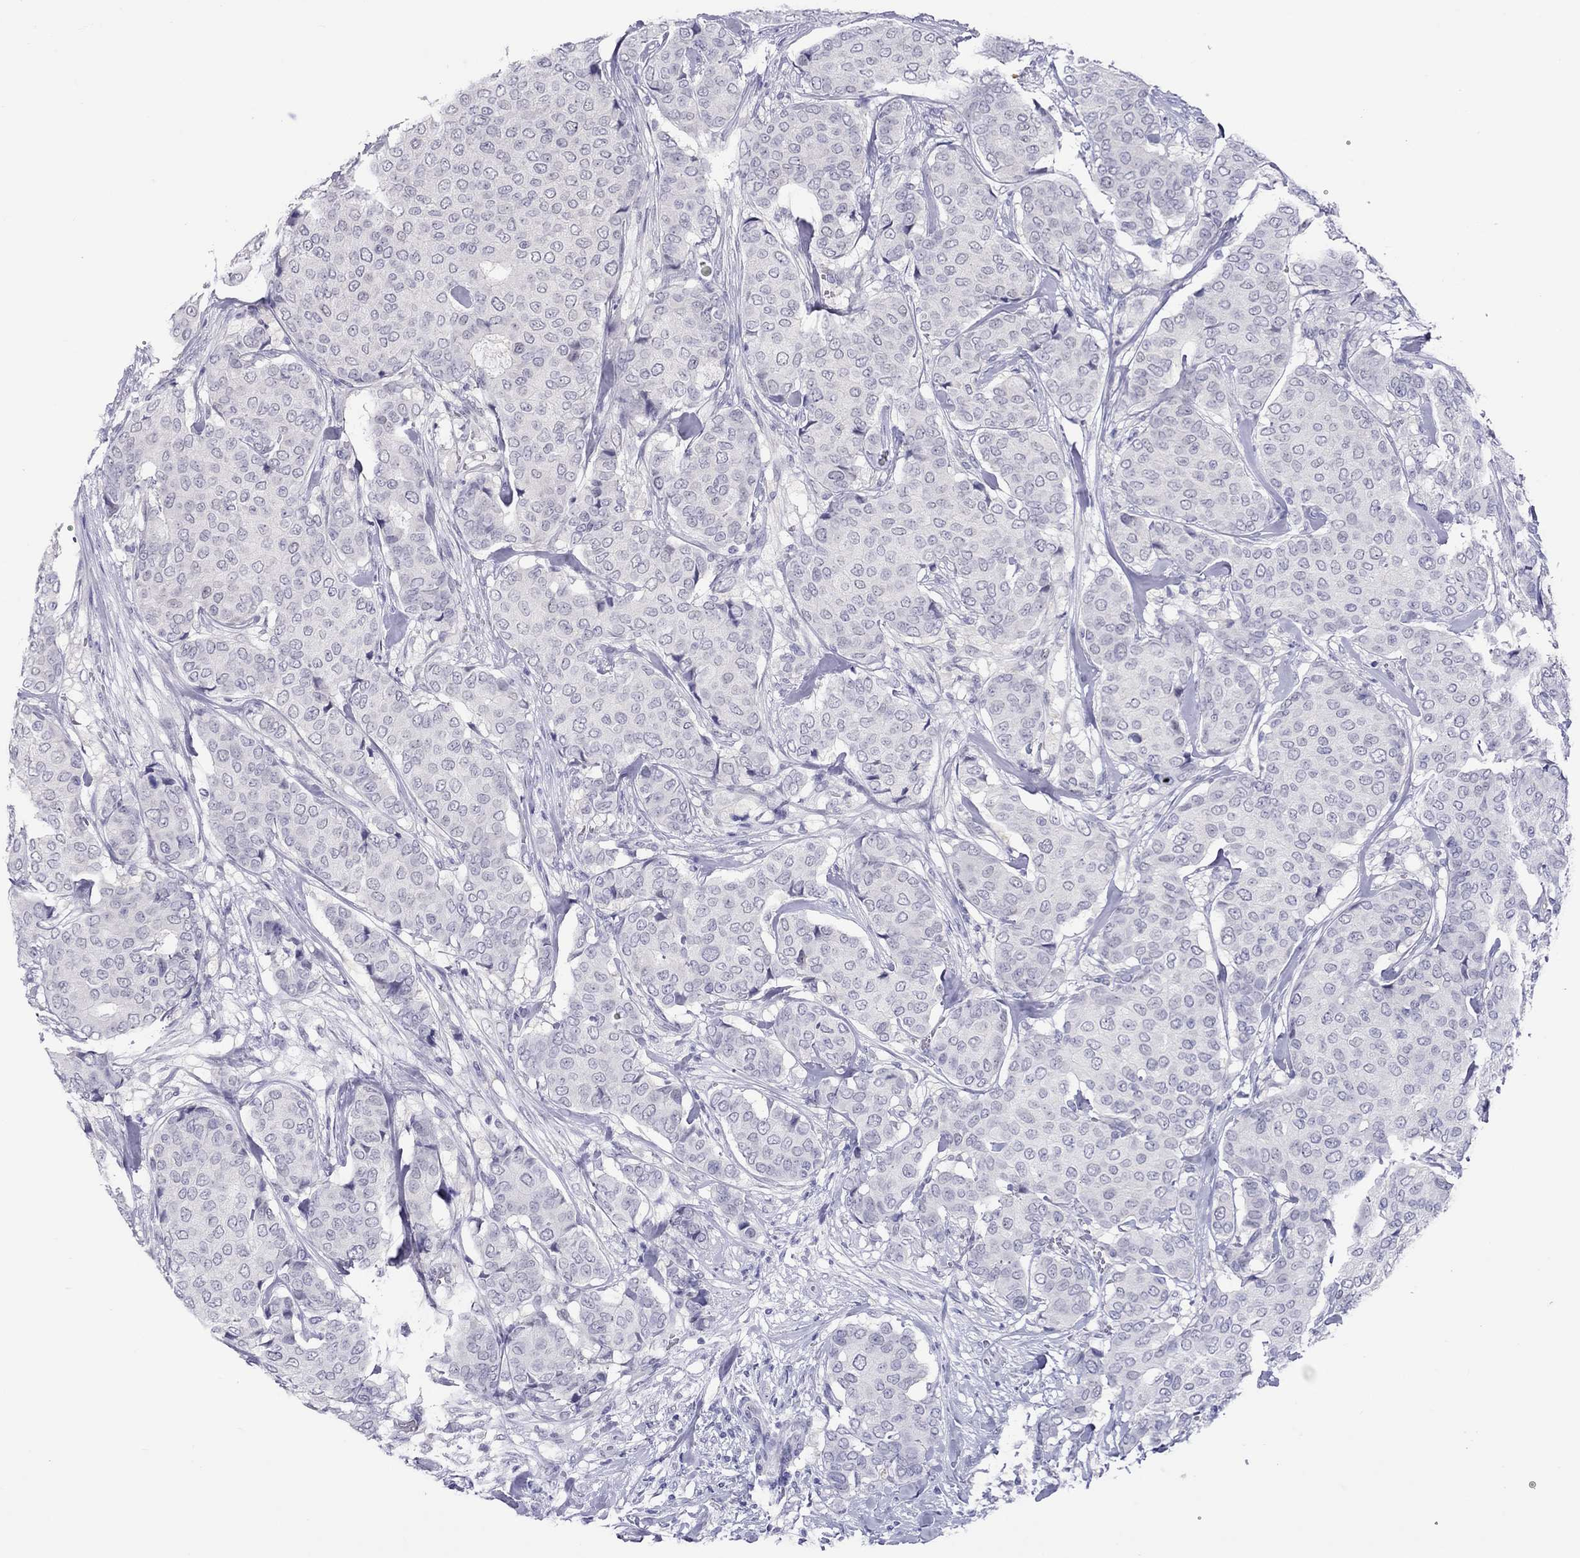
{"staining": {"intensity": "negative", "quantity": "none", "location": "none"}, "tissue": "breast cancer", "cell_type": "Tumor cells", "image_type": "cancer", "snomed": [{"axis": "morphology", "description": "Duct carcinoma"}, {"axis": "topography", "description": "Breast"}], "caption": "A high-resolution histopathology image shows IHC staining of invasive ductal carcinoma (breast), which reveals no significant staining in tumor cells.", "gene": "CHRNB3", "patient": {"sex": "female", "age": 75}}